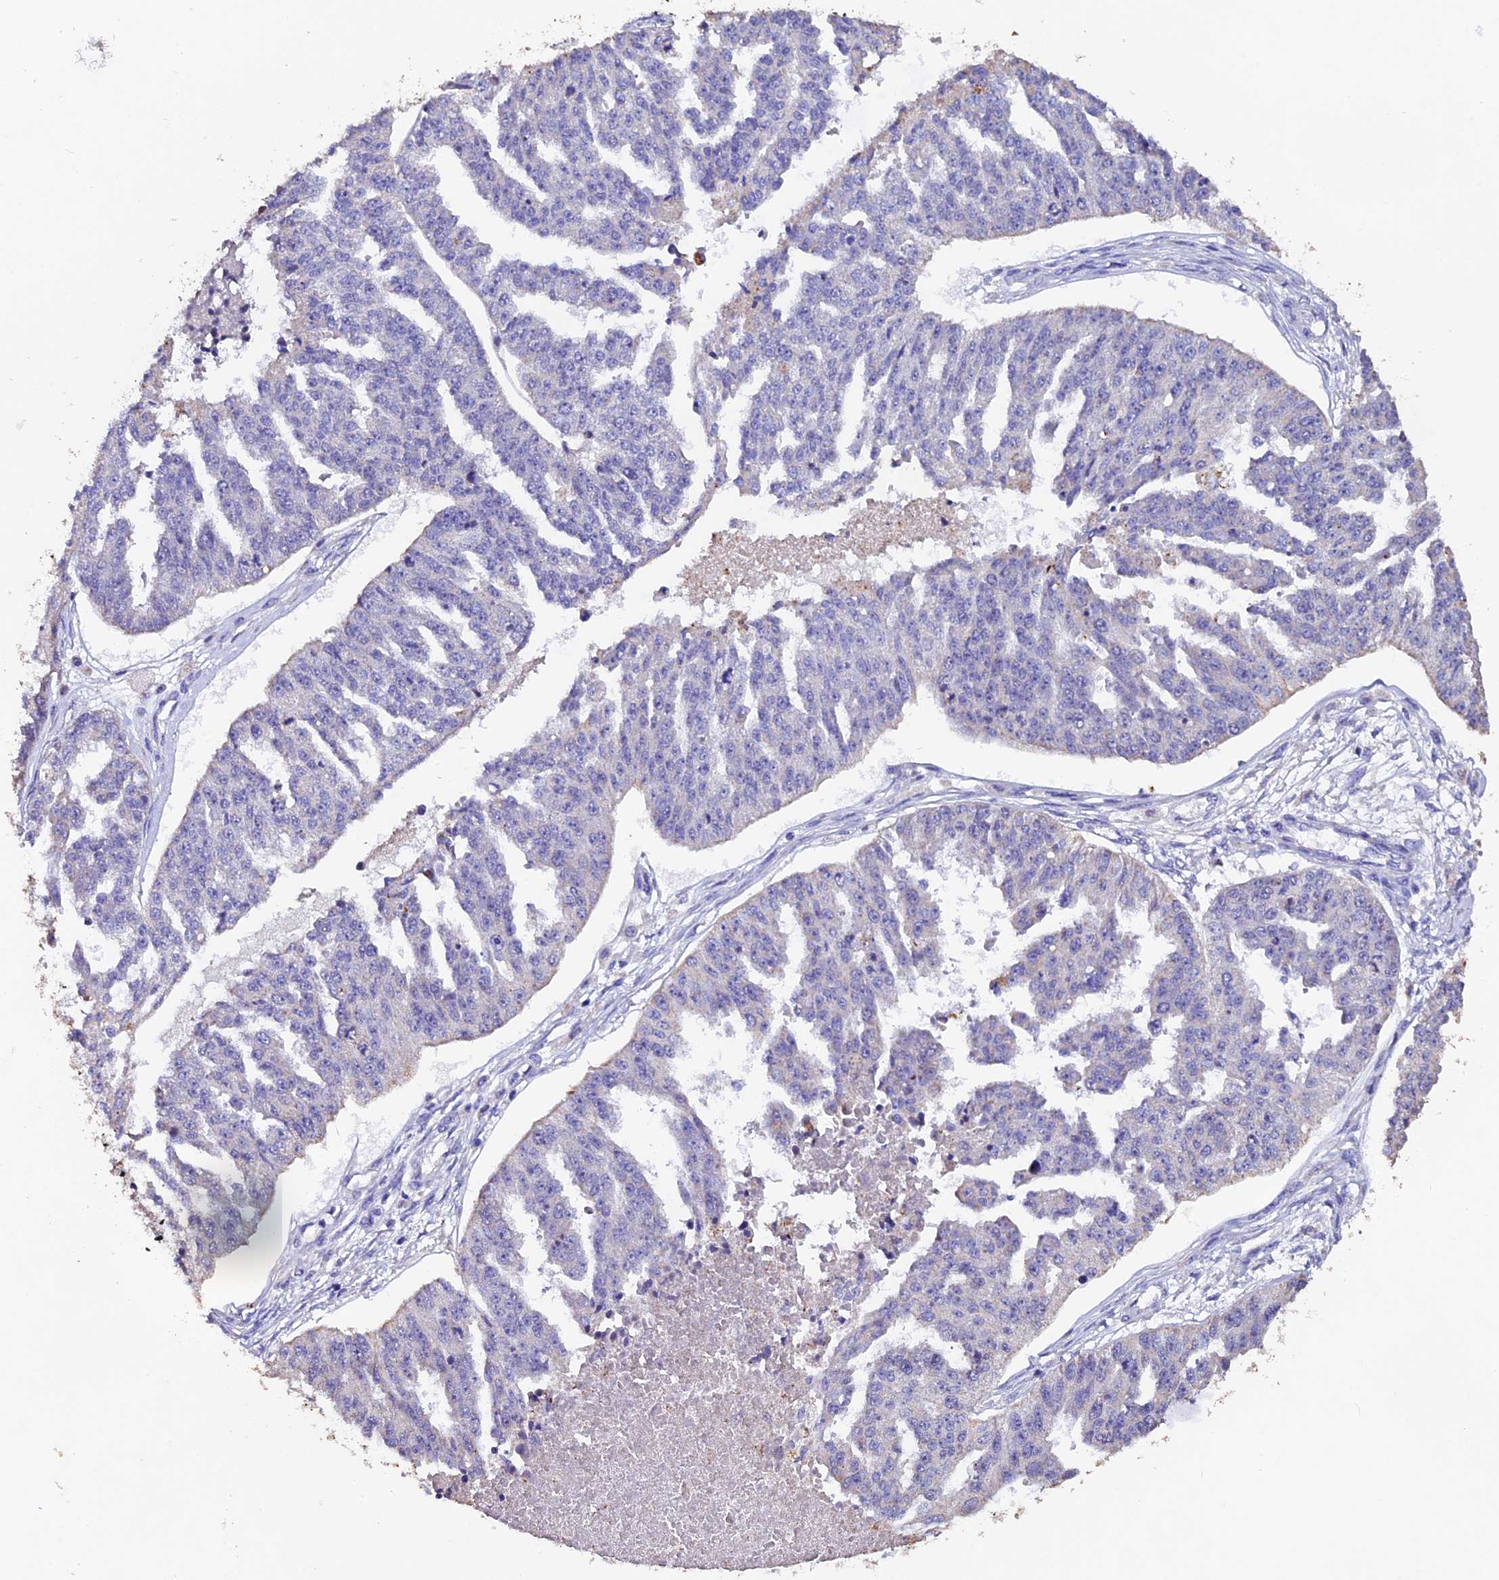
{"staining": {"intensity": "negative", "quantity": "none", "location": "none"}, "tissue": "ovarian cancer", "cell_type": "Tumor cells", "image_type": "cancer", "snomed": [{"axis": "morphology", "description": "Cystadenocarcinoma, serous, NOS"}, {"axis": "topography", "description": "Ovary"}], "caption": "Immunohistochemical staining of ovarian cancer (serous cystadenocarcinoma) shows no significant staining in tumor cells.", "gene": "FBXW9", "patient": {"sex": "female", "age": 58}}